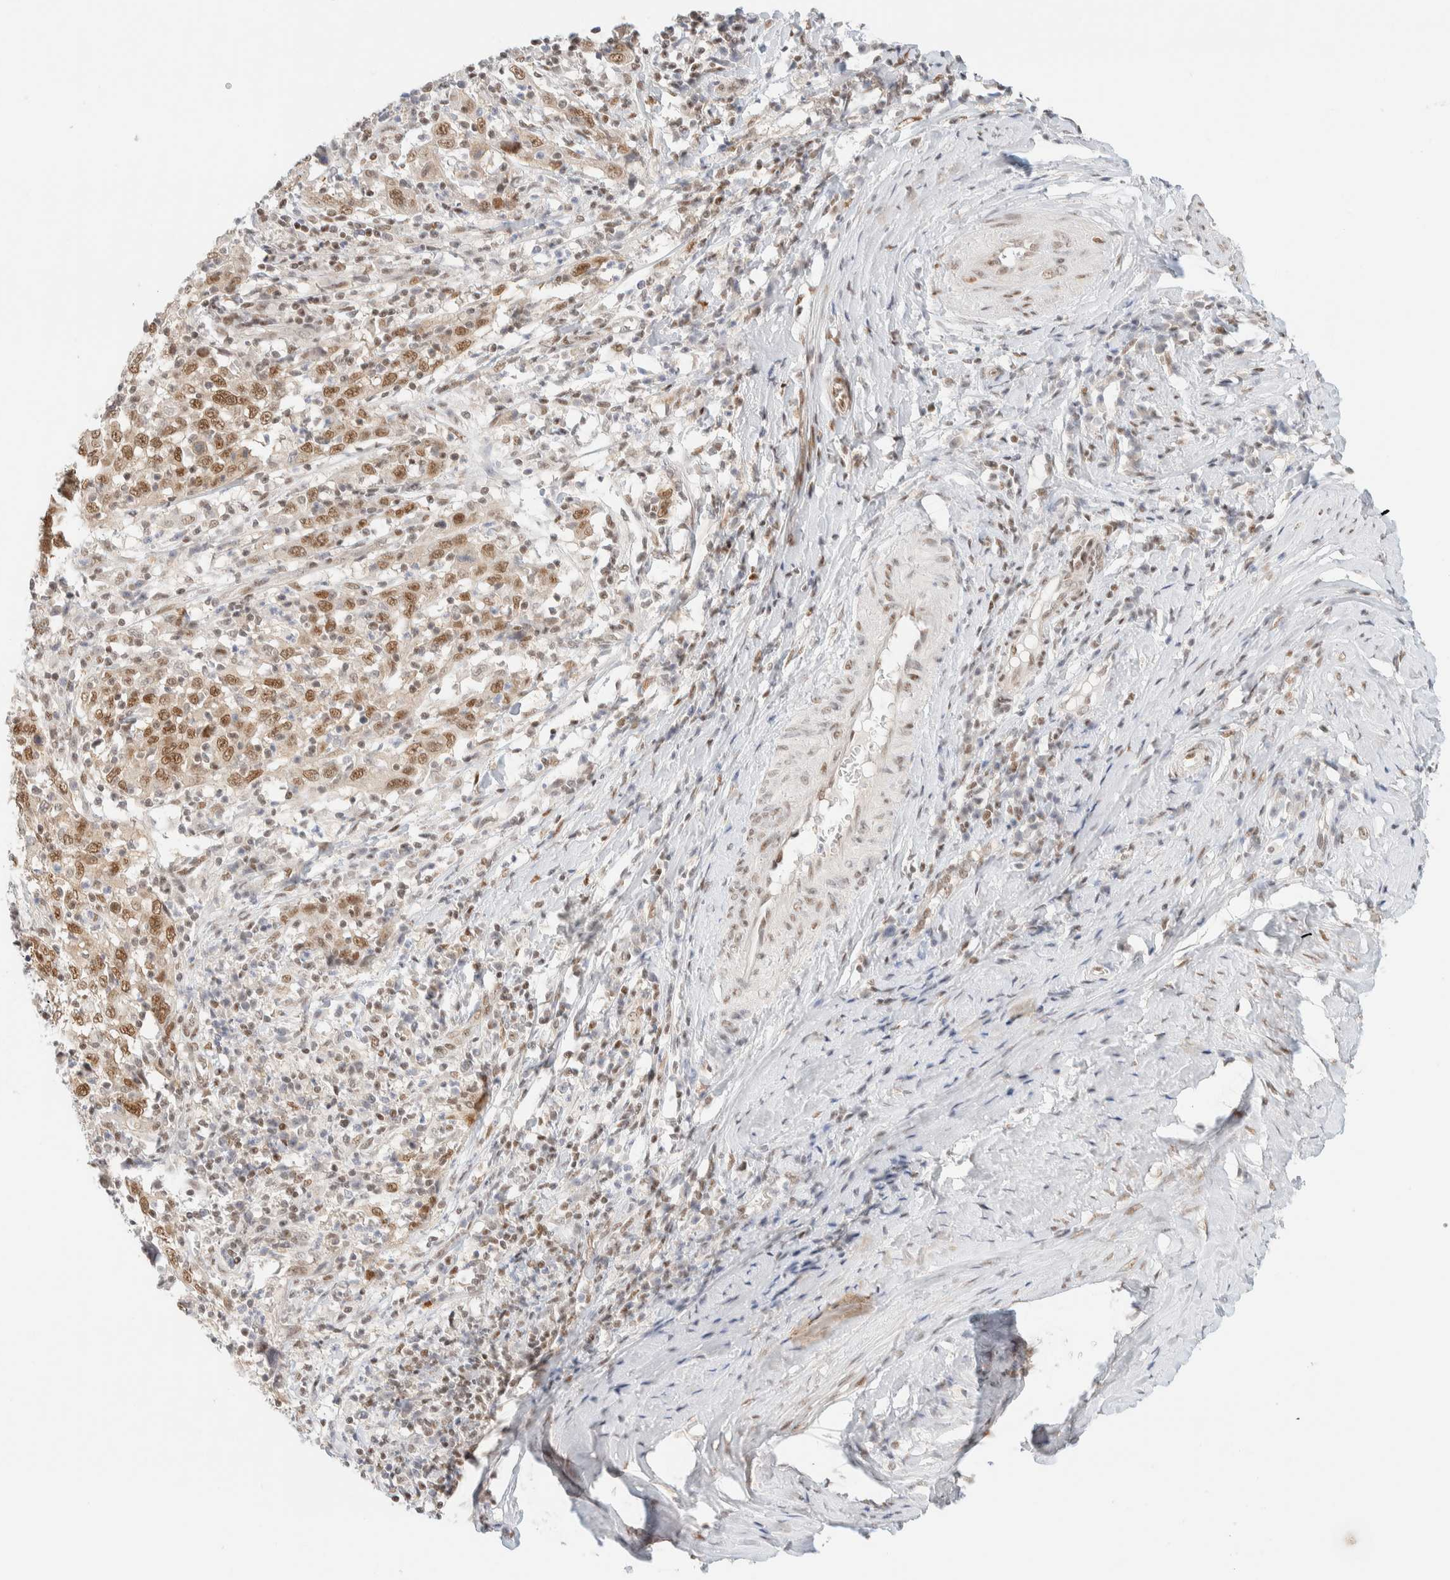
{"staining": {"intensity": "moderate", "quantity": ">75%", "location": "nuclear"}, "tissue": "cervical cancer", "cell_type": "Tumor cells", "image_type": "cancer", "snomed": [{"axis": "morphology", "description": "Squamous cell carcinoma, NOS"}, {"axis": "topography", "description": "Cervix"}], "caption": "This image demonstrates immunohistochemistry (IHC) staining of cervical cancer (squamous cell carcinoma), with medium moderate nuclear staining in about >75% of tumor cells.", "gene": "PYGO2", "patient": {"sex": "female", "age": 46}}